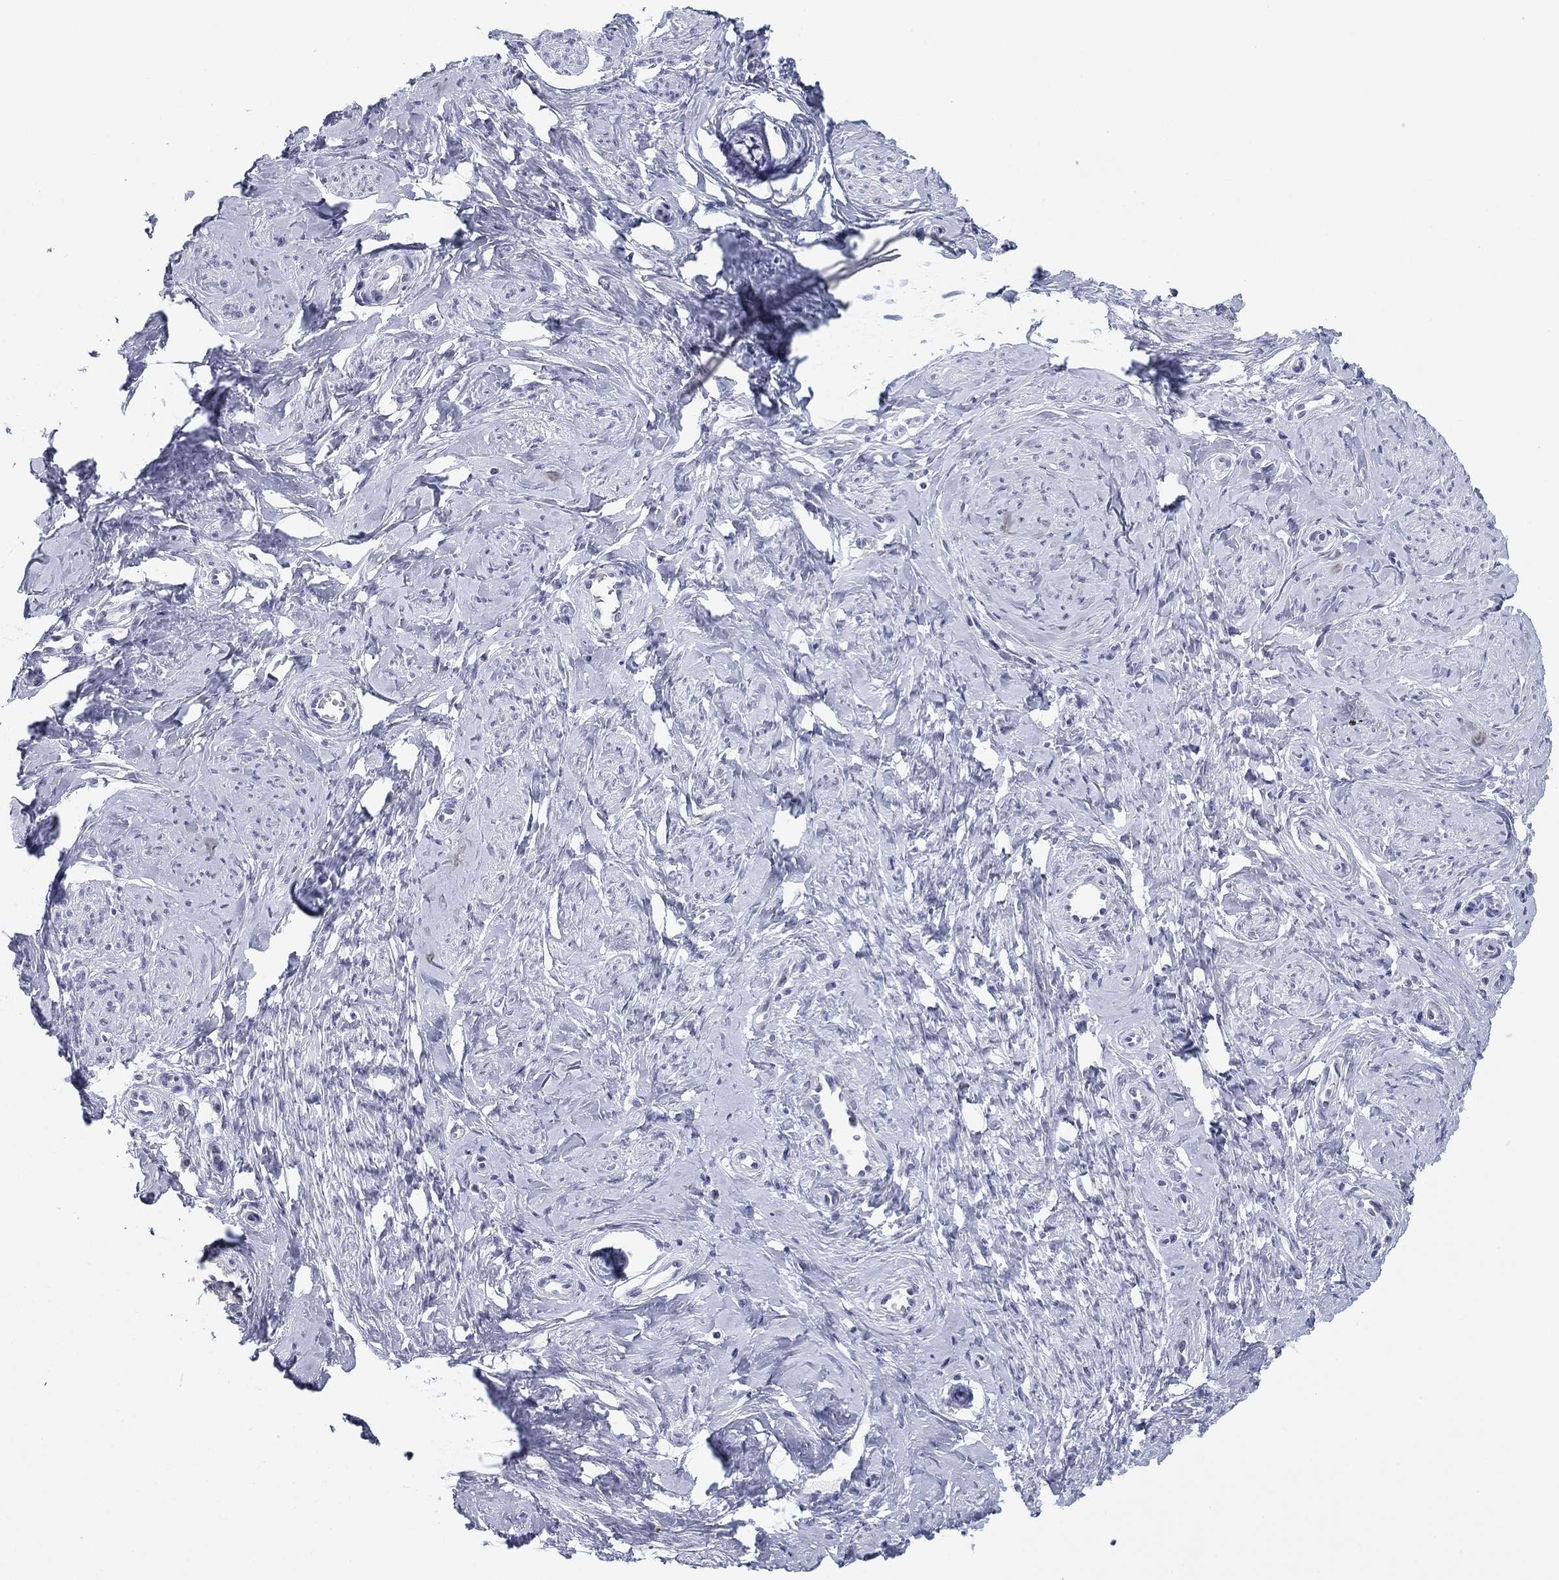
{"staining": {"intensity": "negative", "quantity": "none", "location": "none"}, "tissue": "cervix", "cell_type": "Glandular cells", "image_type": "normal", "snomed": [{"axis": "morphology", "description": "Normal tissue, NOS"}, {"axis": "topography", "description": "Cervix"}], "caption": "Cervix stained for a protein using immunohistochemistry (IHC) exhibits no staining glandular cells.", "gene": "PRPH", "patient": {"sex": "female", "age": 37}}